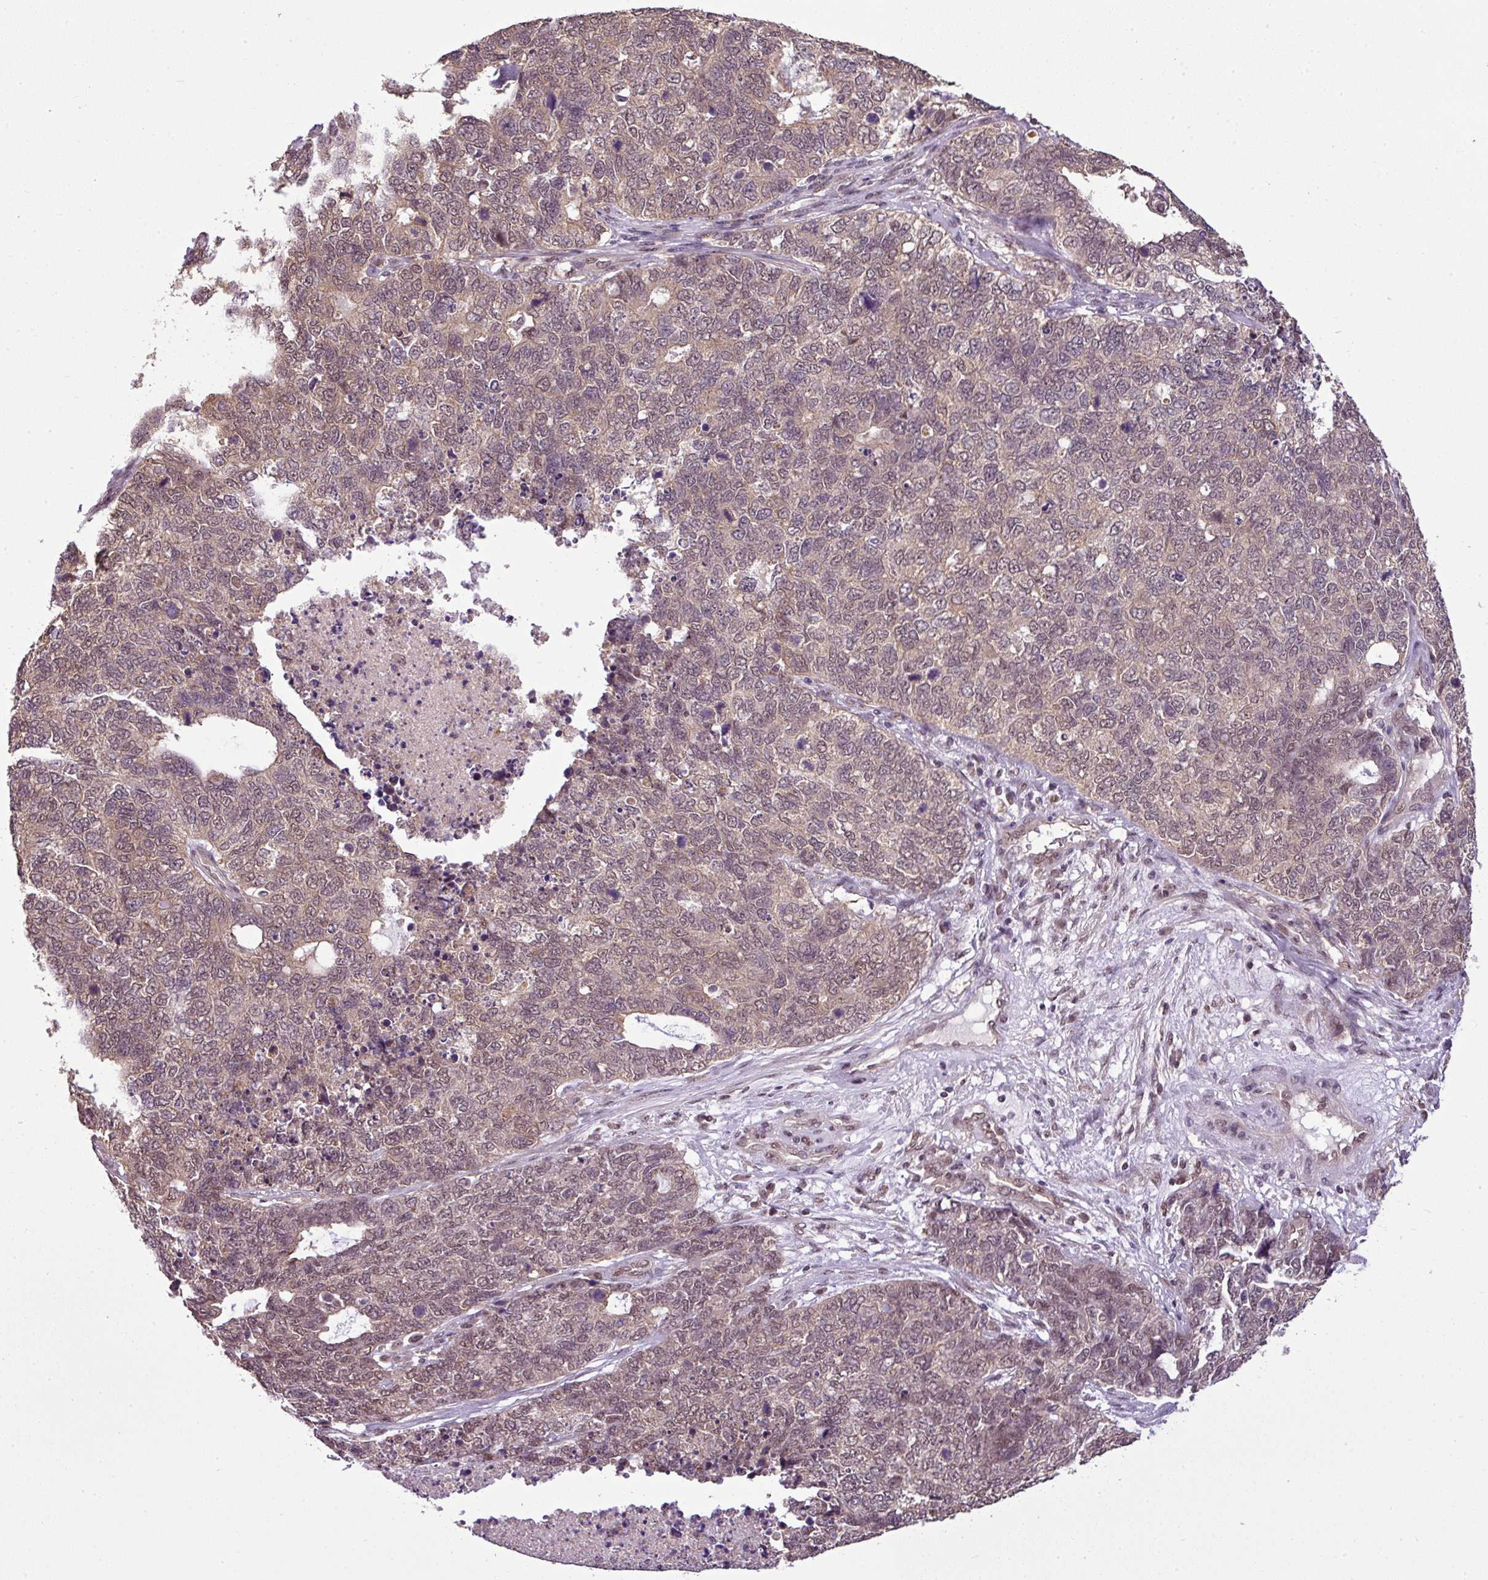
{"staining": {"intensity": "weak", "quantity": ">75%", "location": "cytoplasmic/membranous,nuclear"}, "tissue": "cervical cancer", "cell_type": "Tumor cells", "image_type": "cancer", "snomed": [{"axis": "morphology", "description": "Squamous cell carcinoma, NOS"}, {"axis": "topography", "description": "Cervix"}], "caption": "Cervical cancer stained with a protein marker exhibits weak staining in tumor cells.", "gene": "MFHAS1", "patient": {"sex": "female", "age": 63}}